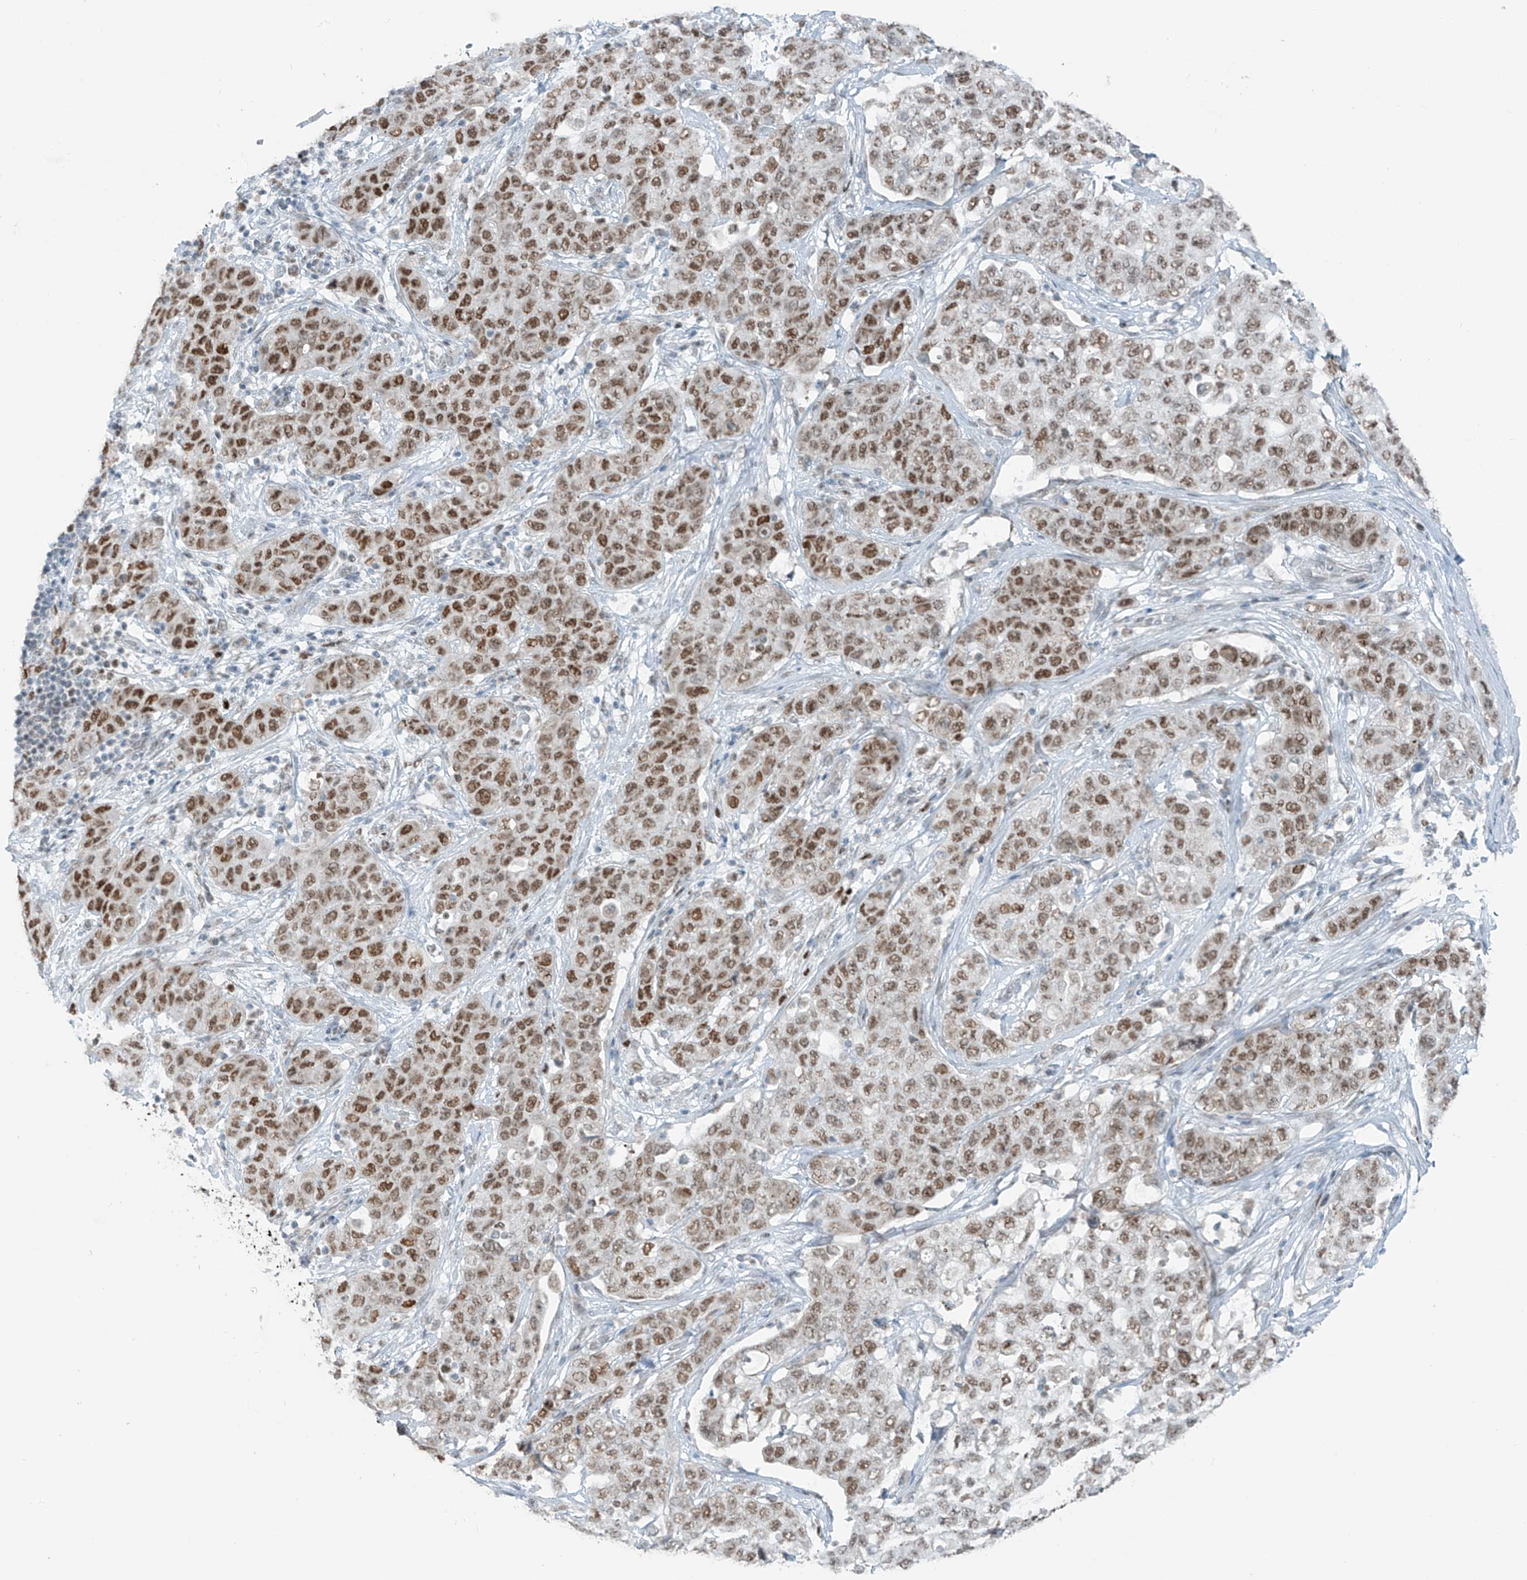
{"staining": {"intensity": "moderate", "quantity": ">75%", "location": "nuclear"}, "tissue": "stomach cancer", "cell_type": "Tumor cells", "image_type": "cancer", "snomed": [{"axis": "morphology", "description": "Normal tissue, NOS"}, {"axis": "morphology", "description": "Adenocarcinoma, NOS"}, {"axis": "topography", "description": "Lymph node"}, {"axis": "topography", "description": "Stomach"}], "caption": "An immunohistochemistry photomicrograph of tumor tissue is shown. Protein staining in brown shows moderate nuclear positivity in stomach adenocarcinoma within tumor cells.", "gene": "WRNIP1", "patient": {"sex": "male", "age": 48}}